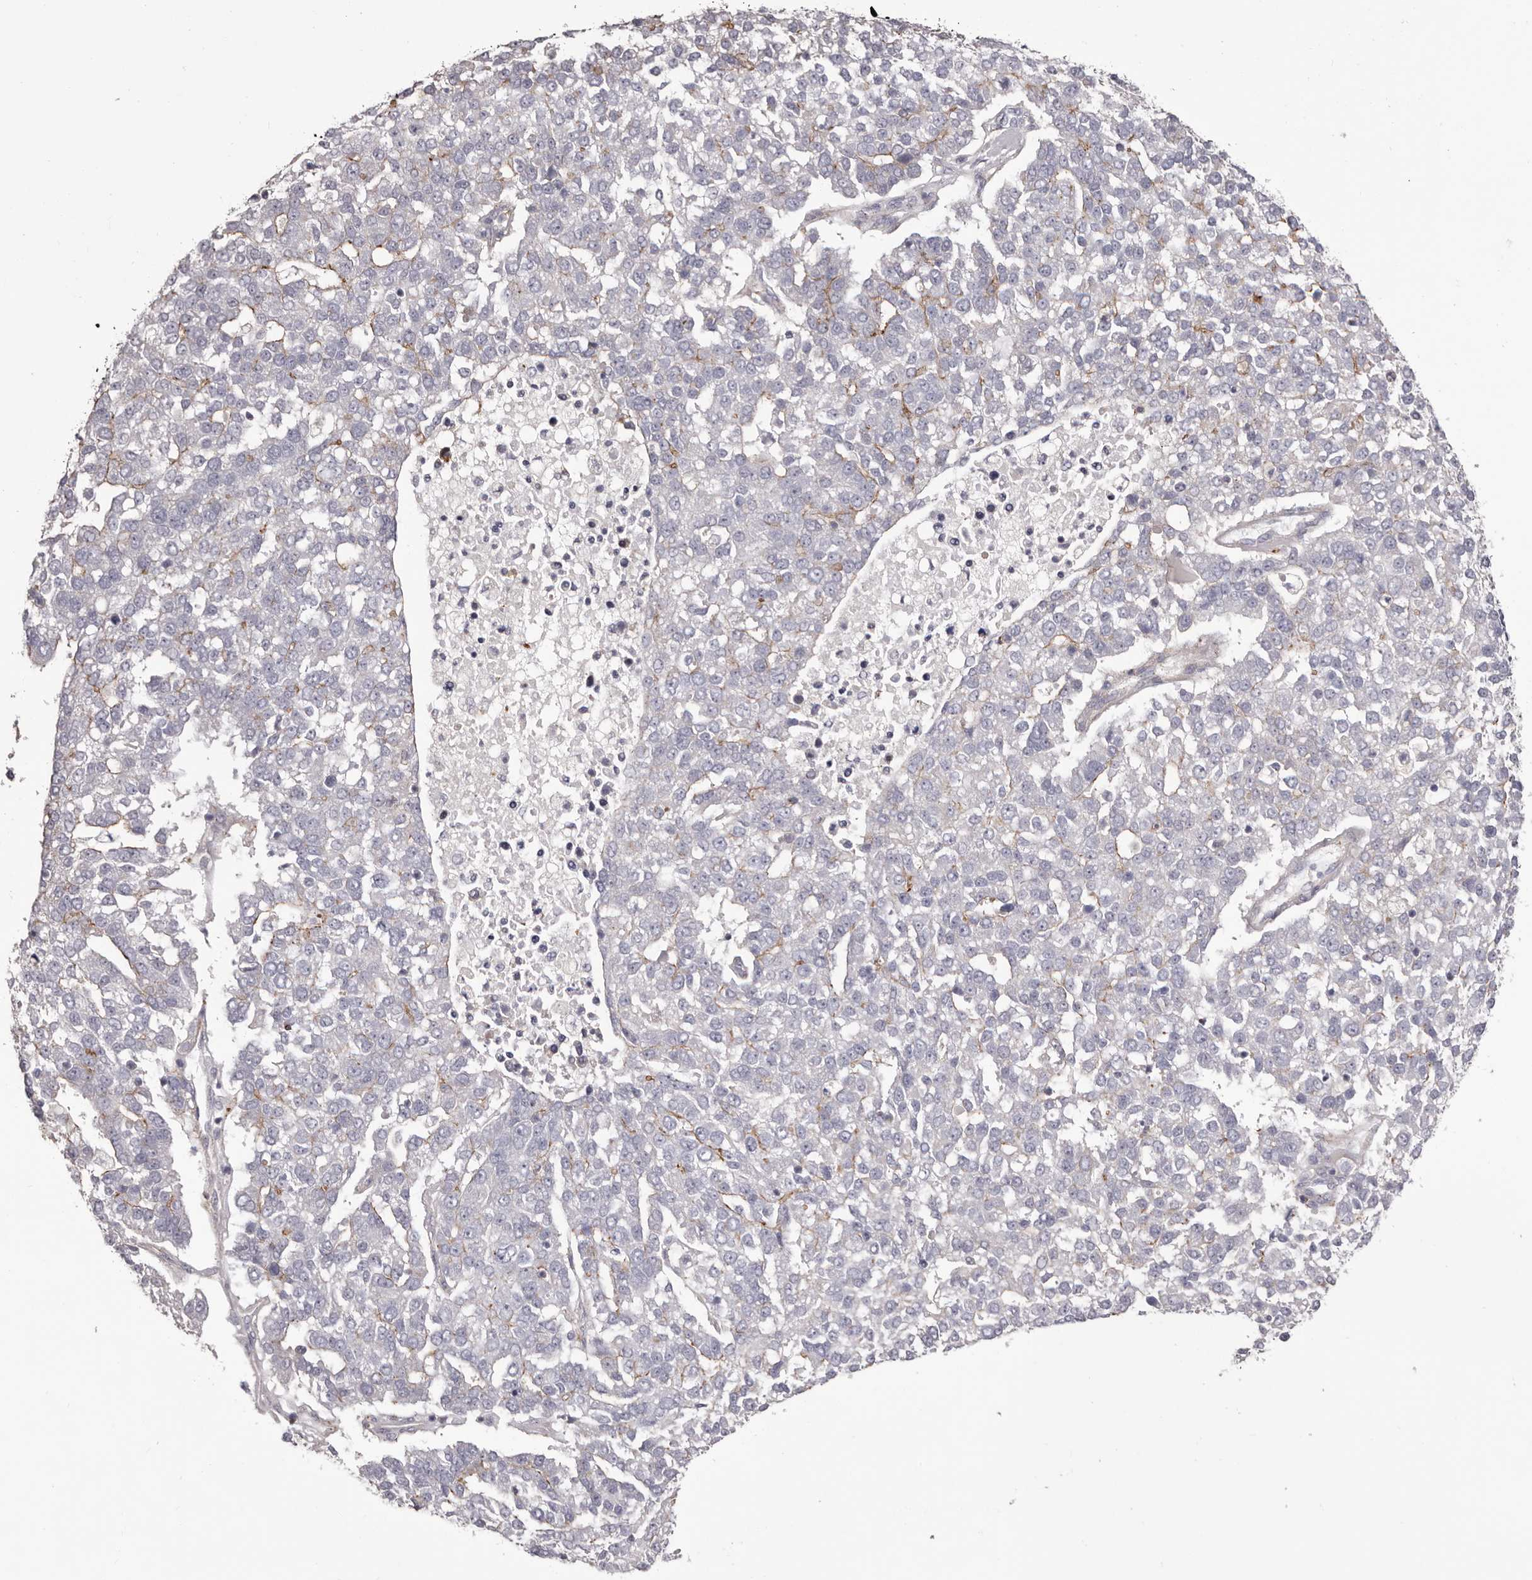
{"staining": {"intensity": "moderate", "quantity": "<25%", "location": "cytoplasmic/membranous"}, "tissue": "pancreatic cancer", "cell_type": "Tumor cells", "image_type": "cancer", "snomed": [{"axis": "morphology", "description": "Adenocarcinoma, NOS"}, {"axis": "topography", "description": "Pancreas"}], "caption": "An image showing moderate cytoplasmic/membranous expression in approximately <25% of tumor cells in pancreatic cancer (adenocarcinoma), as visualized by brown immunohistochemical staining.", "gene": "PEG10", "patient": {"sex": "female", "age": 61}}